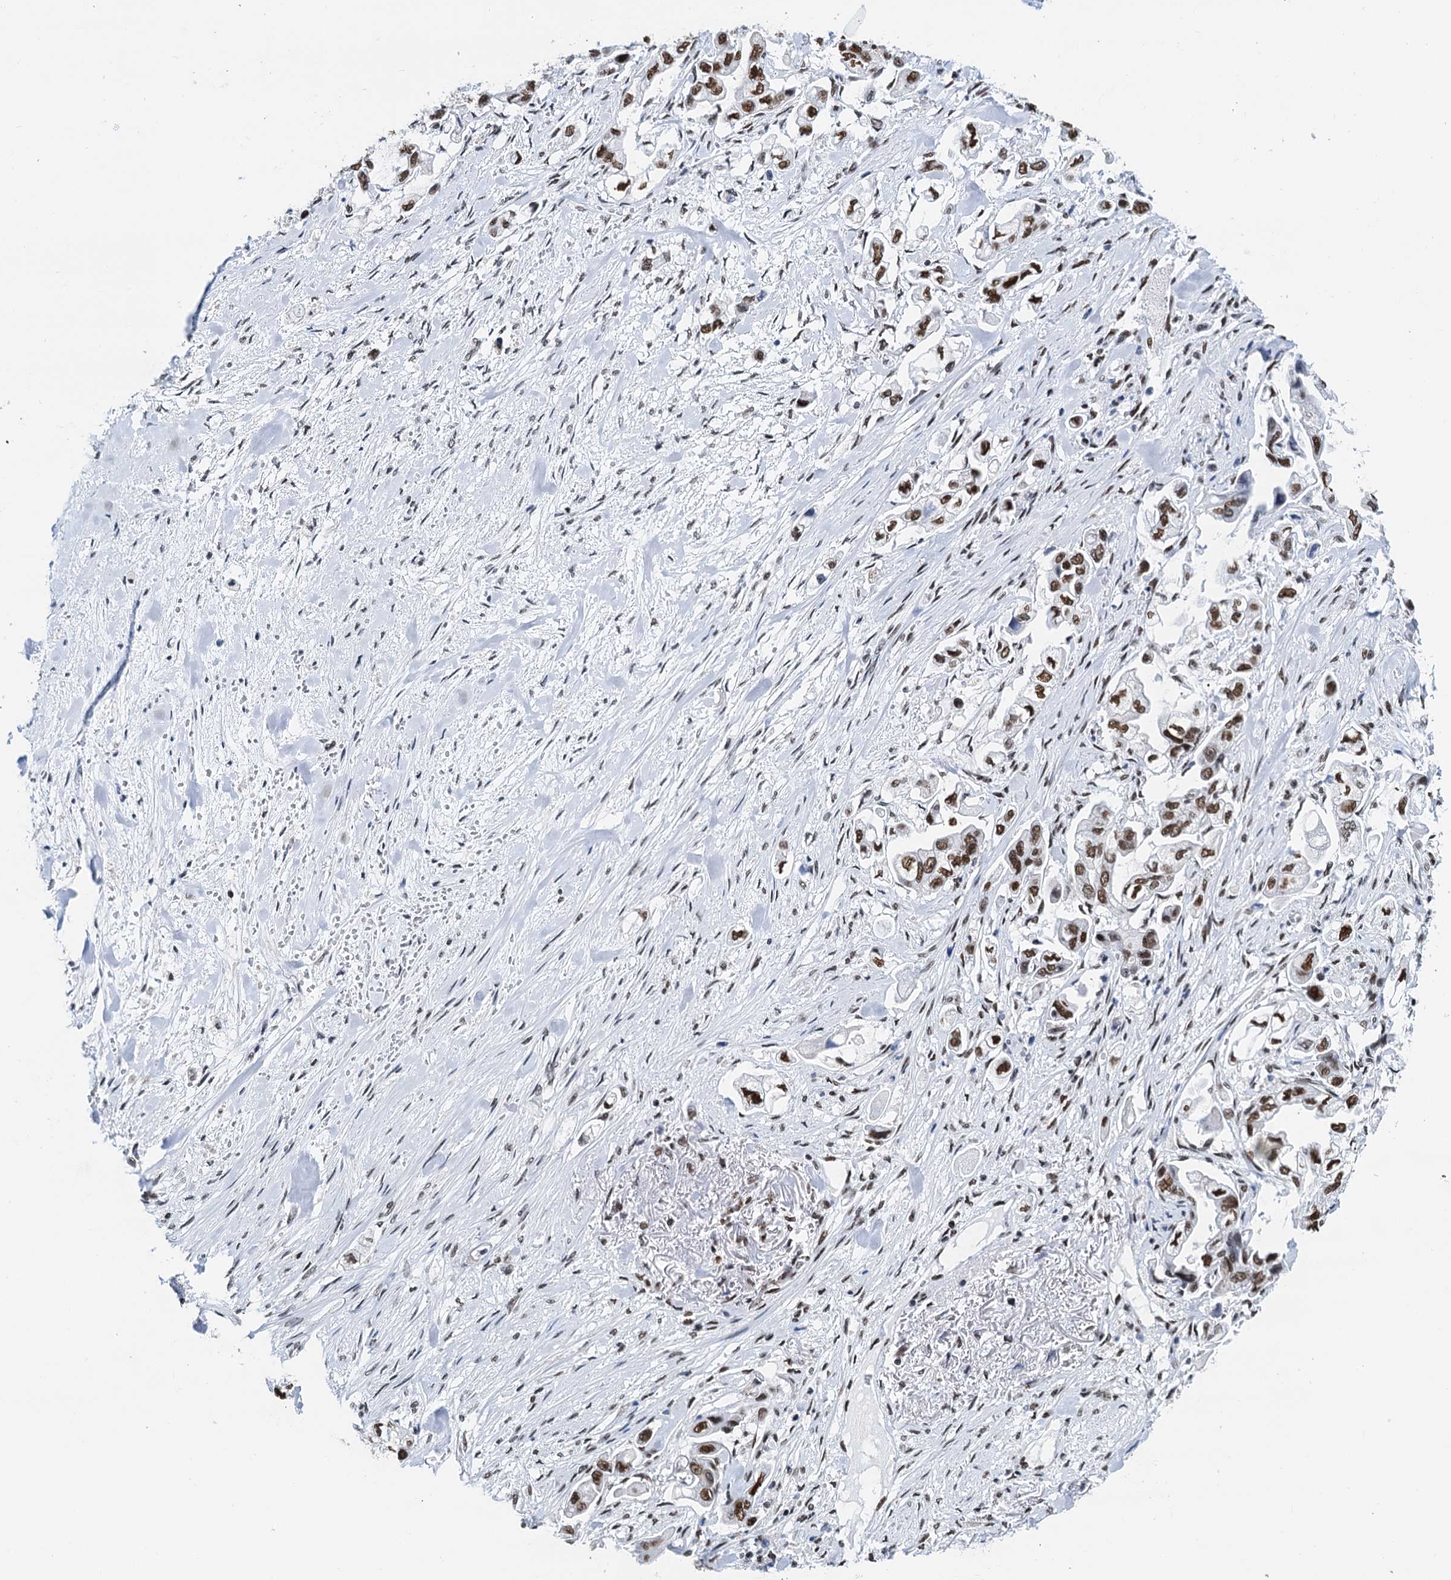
{"staining": {"intensity": "strong", "quantity": ">75%", "location": "nuclear"}, "tissue": "stomach cancer", "cell_type": "Tumor cells", "image_type": "cancer", "snomed": [{"axis": "morphology", "description": "Adenocarcinoma, NOS"}, {"axis": "topography", "description": "Stomach"}], "caption": "Approximately >75% of tumor cells in human stomach adenocarcinoma display strong nuclear protein staining as visualized by brown immunohistochemical staining.", "gene": "SLTM", "patient": {"sex": "male", "age": 62}}